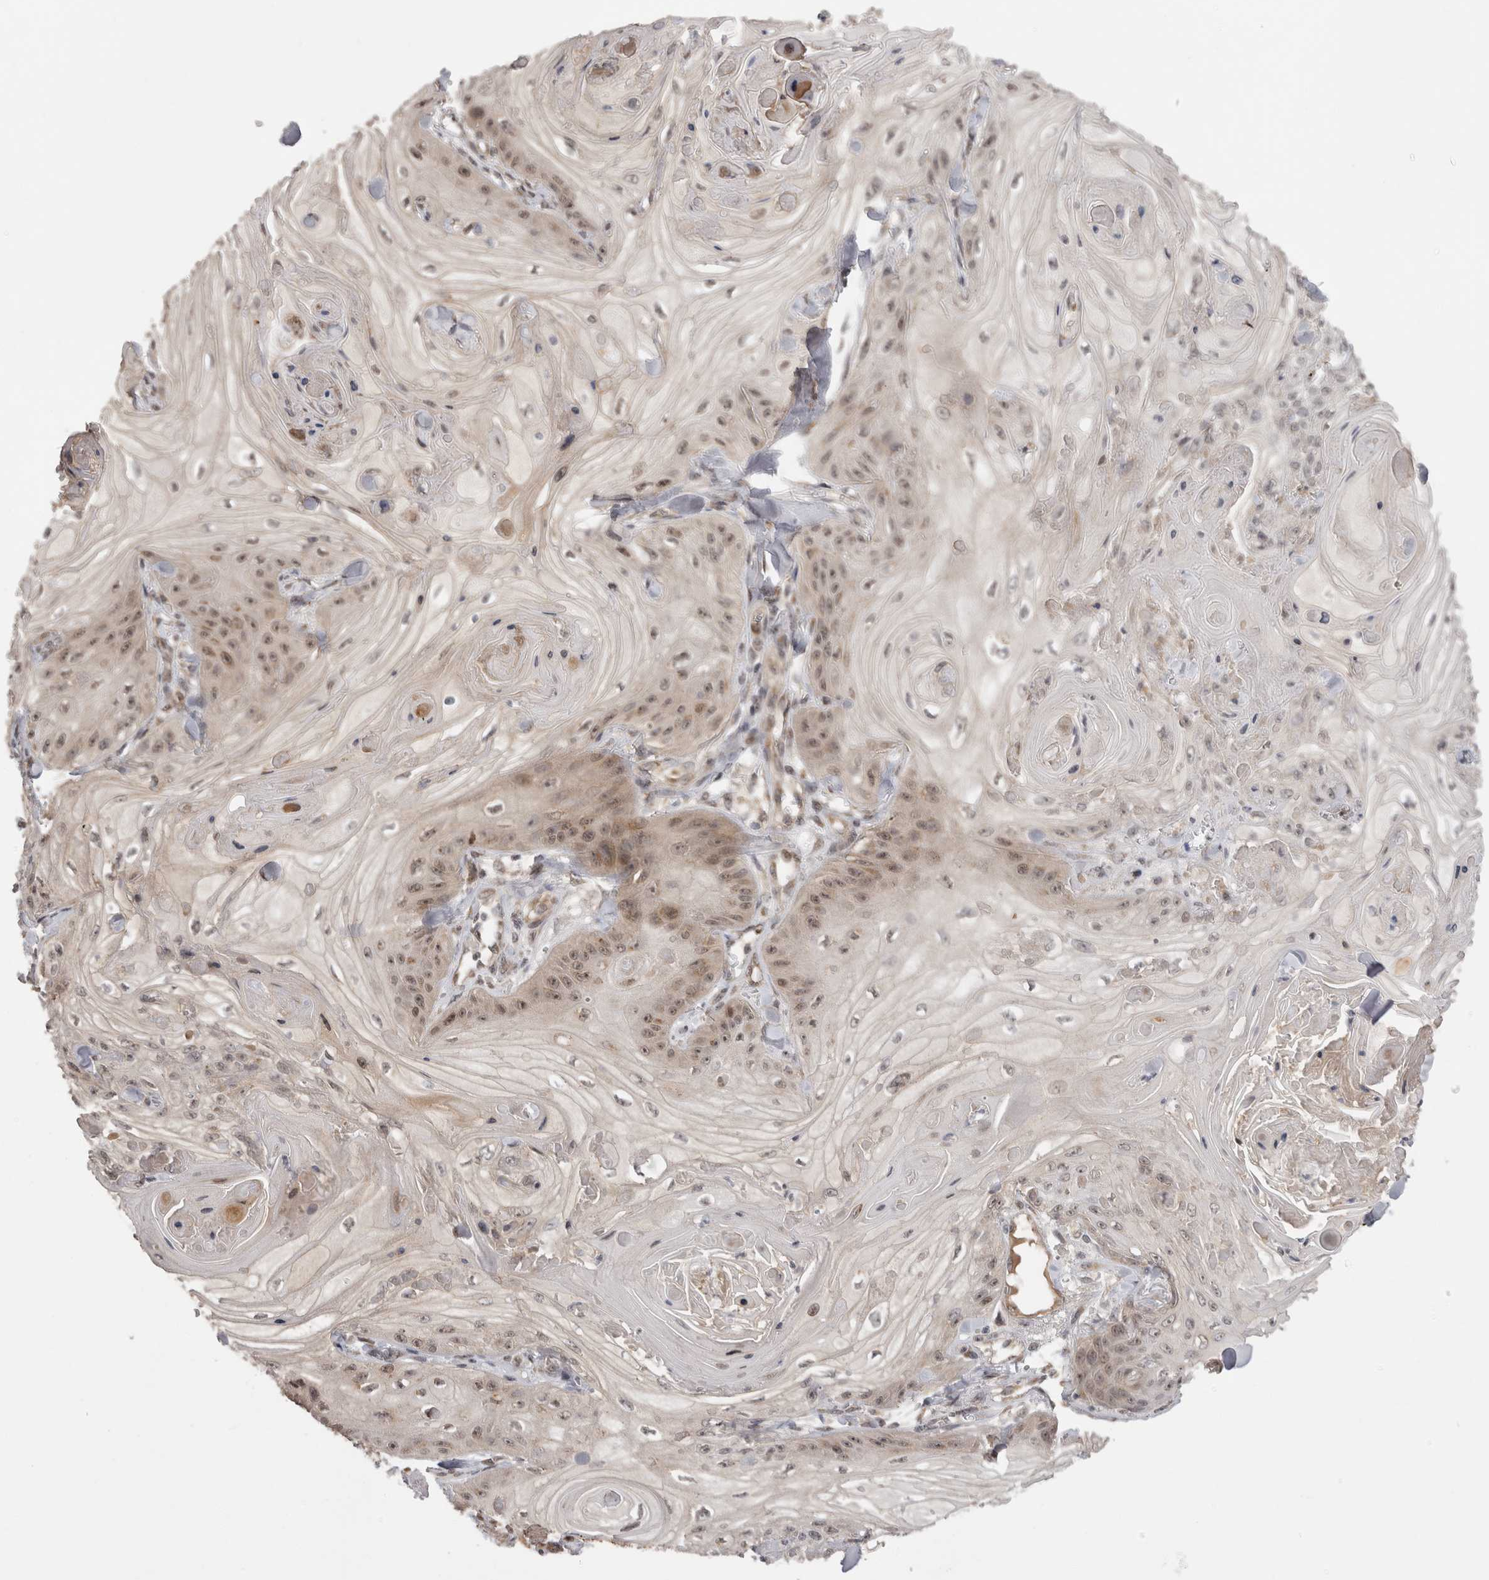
{"staining": {"intensity": "moderate", "quantity": "<25%", "location": "nuclear"}, "tissue": "skin cancer", "cell_type": "Tumor cells", "image_type": "cancer", "snomed": [{"axis": "morphology", "description": "Squamous cell carcinoma, NOS"}, {"axis": "topography", "description": "Skin"}], "caption": "Protein staining of skin cancer tissue displays moderate nuclear staining in about <25% of tumor cells.", "gene": "TMEM65", "patient": {"sex": "male", "age": 74}}